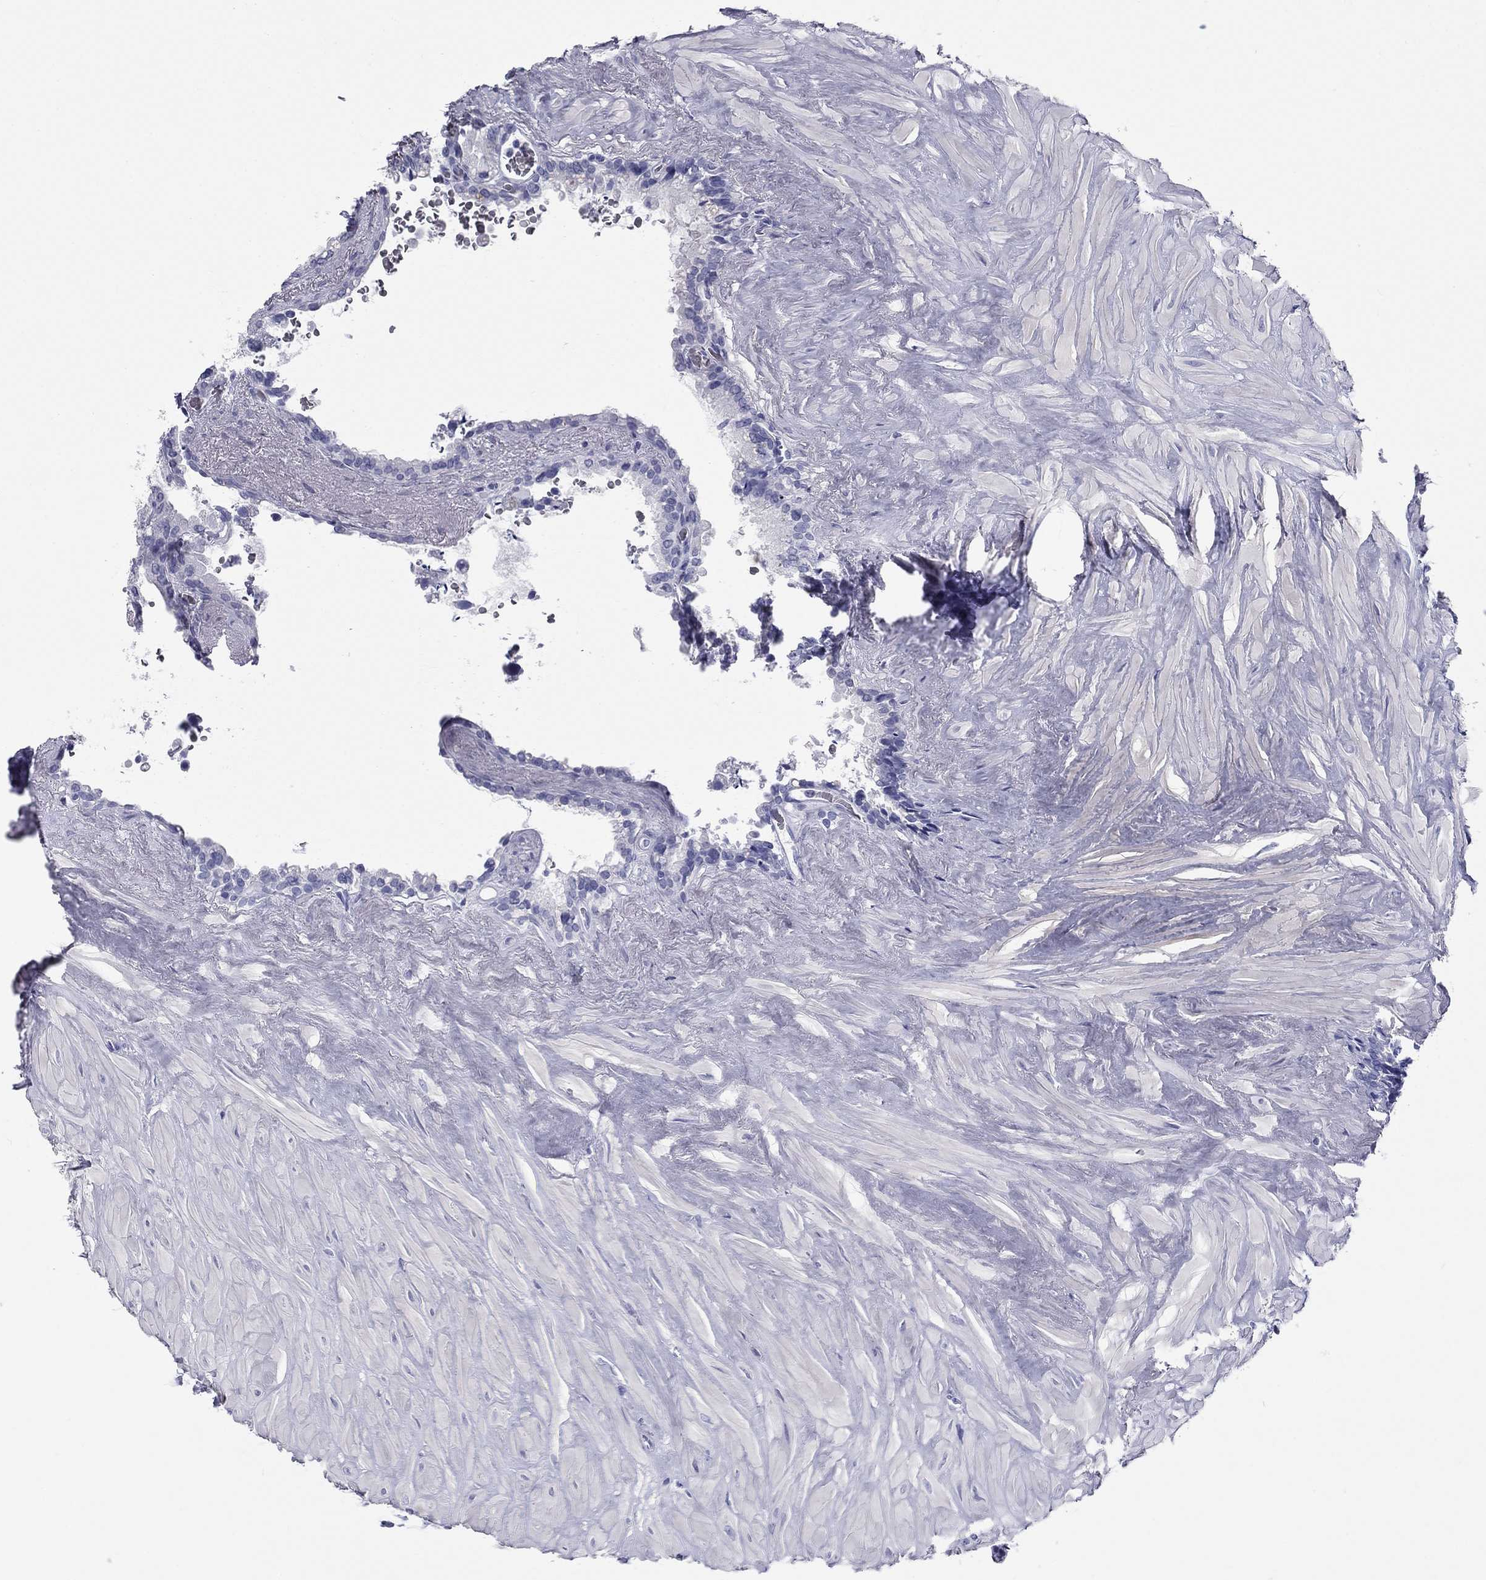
{"staining": {"intensity": "negative", "quantity": "none", "location": "none"}, "tissue": "seminal vesicle", "cell_type": "Glandular cells", "image_type": "normal", "snomed": [{"axis": "morphology", "description": "Normal tissue, NOS"}, {"axis": "topography", "description": "Seminal veicle"}], "caption": "Glandular cells are negative for brown protein staining in benign seminal vesicle. Brightfield microscopy of immunohistochemistry stained with DAB (3,3'-diaminobenzidine) (brown) and hematoxylin (blue), captured at high magnification.", "gene": "NPPA", "patient": {"sex": "male", "age": 67}}